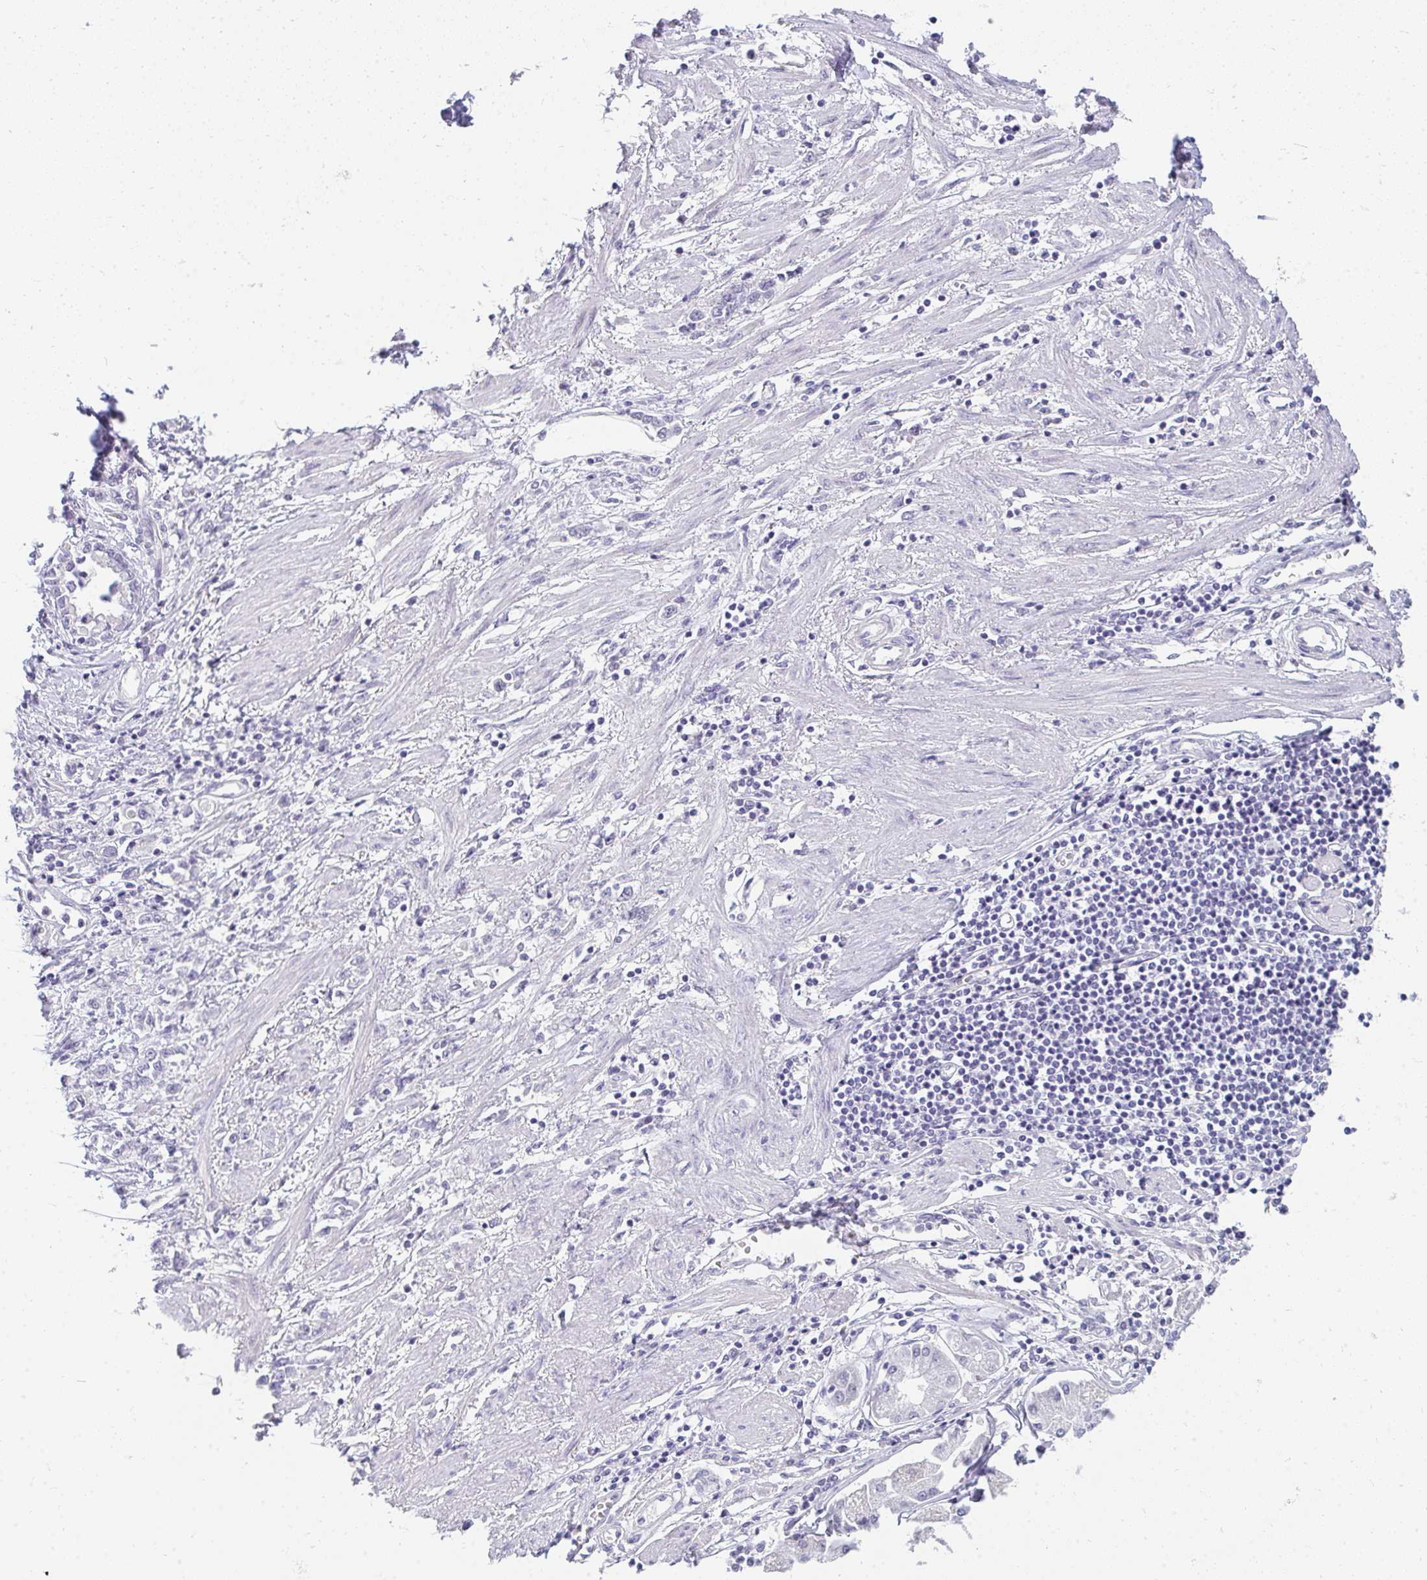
{"staining": {"intensity": "negative", "quantity": "none", "location": "none"}, "tissue": "stomach cancer", "cell_type": "Tumor cells", "image_type": "cancer", "snomed": [{"axis": "morphology", "description": "Adenocarcinoma, NOS"}, {"axis": "topography", "description": "Stomach"}], "caption": "The image exhibits no significant staining in tumor cells of stomach cancer.", "gene": "PPP1R3G", "patient": {"sex": "female", "age": 76}}